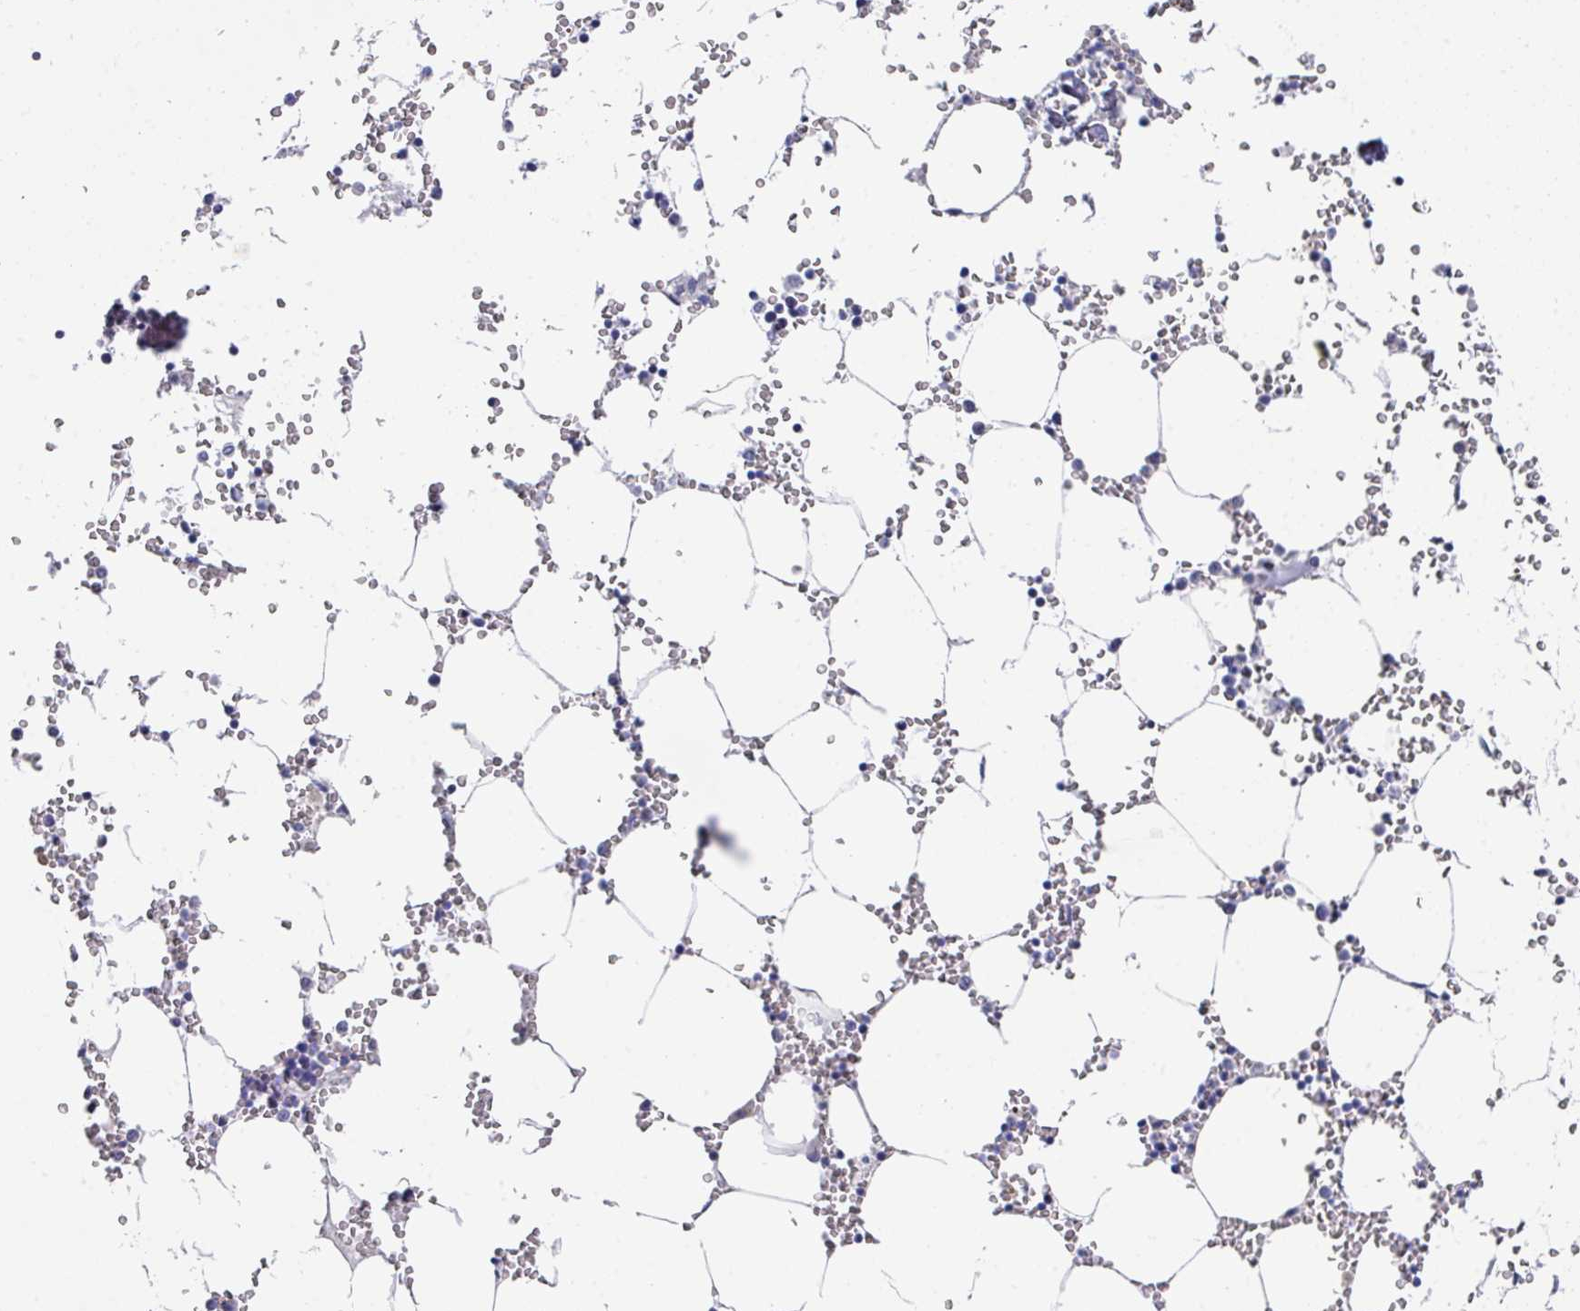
{"staining": {"intensity": "negative", "quantity": "none", "location": "none"}, "tissue": "bone marrow", "cell_type": "Hematopoietic cells", "image_type": "normal", "snomed": [{"axis": "morphology", "description": "Normal tissue, NOS"}, {"axis": "topography", "description": "Bone marrow"}], "caption": "Immunohistochemistry of benign human bone marrow exhibits no positivity in hematopoietic cells.", "gene": "CLDN1", "patient": {"sex": "male", "age": 54}}